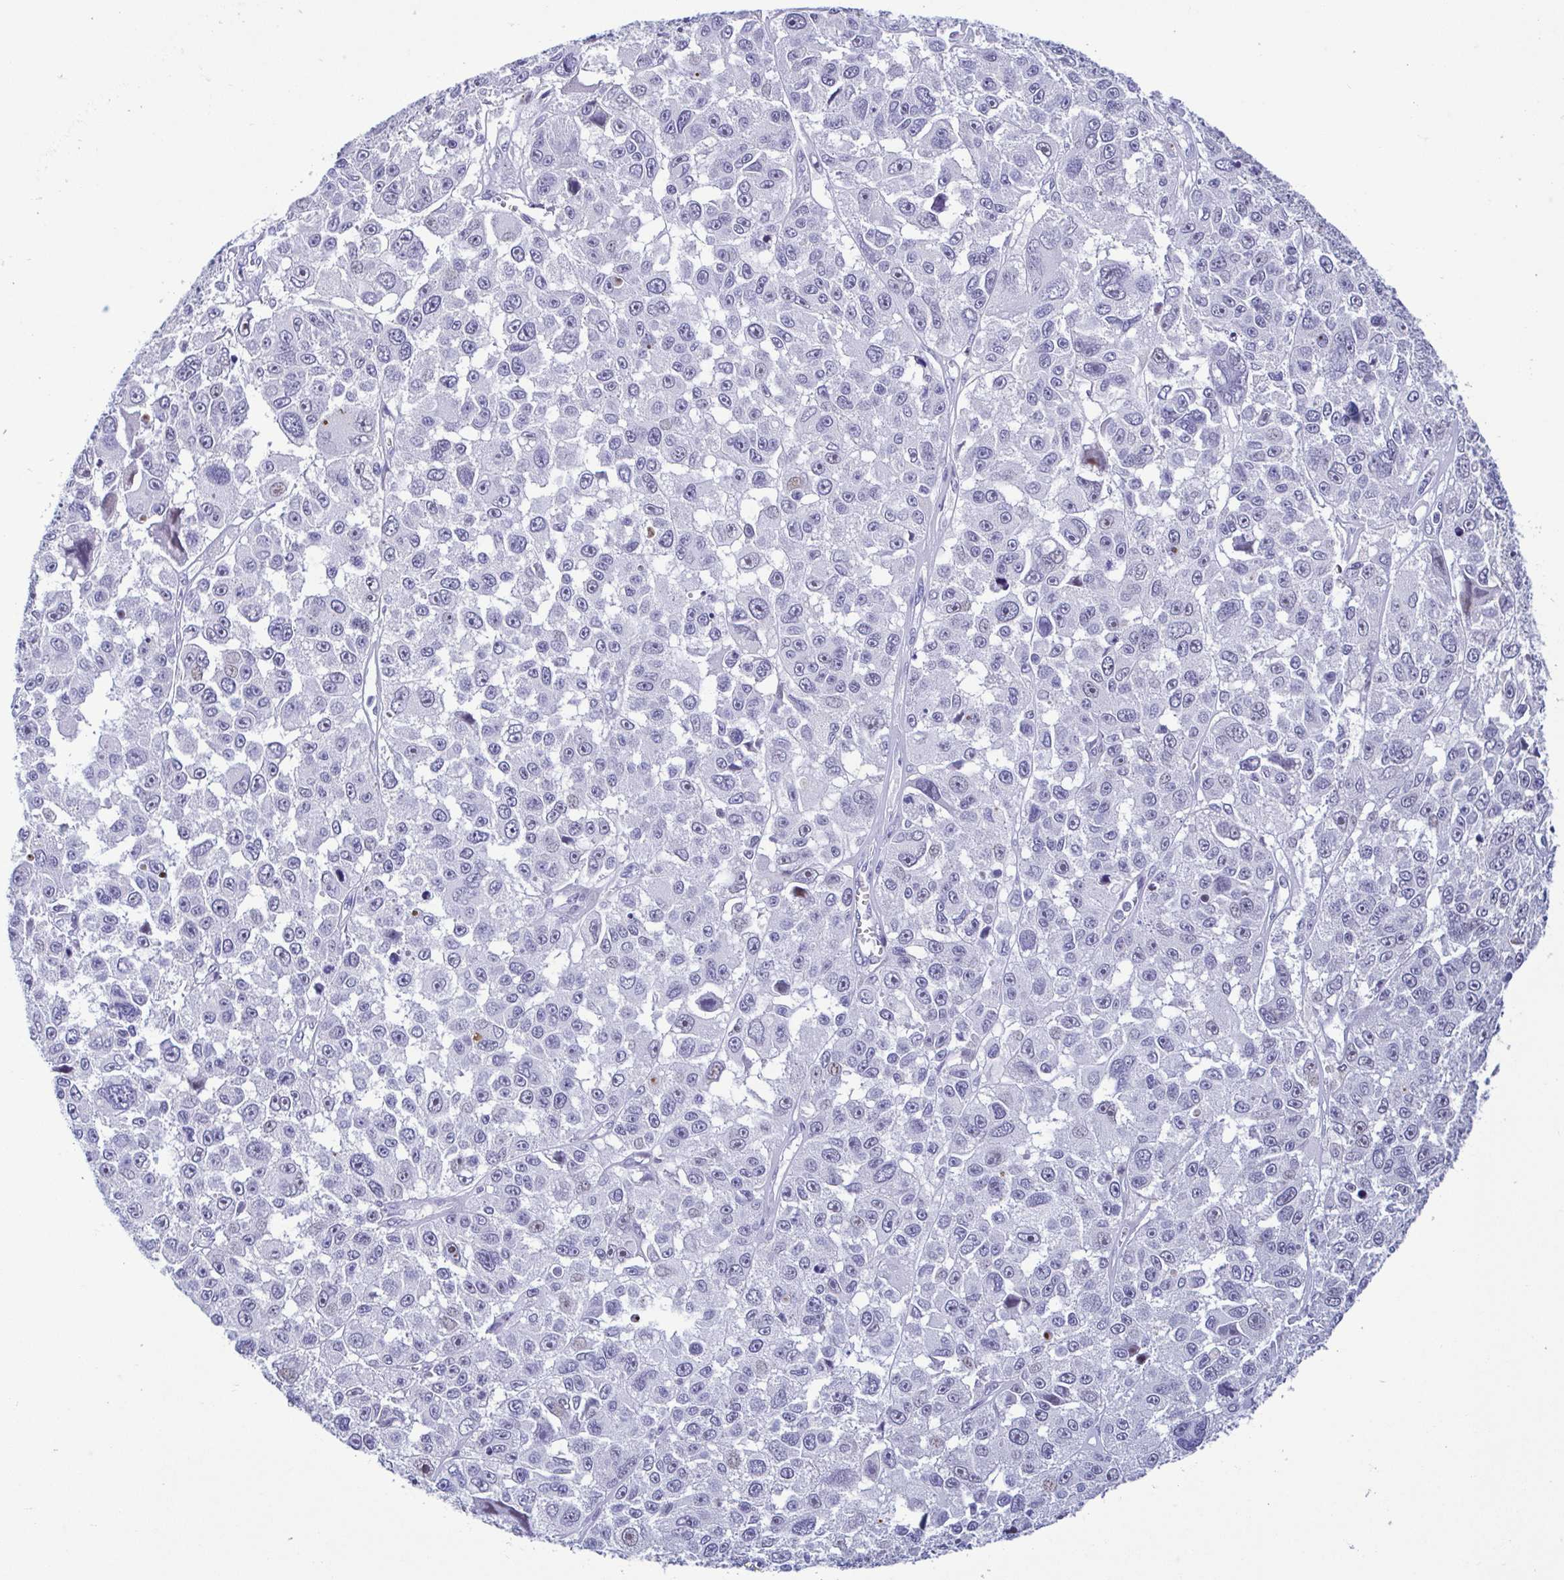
{"staining": {"intensity": "negative", "quantity": "none", "location": "none"}, "tissue": "melanoma", "cell_type": "Tumor cells", "image_type": "cancer", "snomed": [{"axis": "morphology", "description": "Malignant melanoma, NOS"}, {"axis": "topography", "description": "Skin"}], "caption": "Immunohistochemistry micrograph of human melanoma stained for a protein (brown), which reveals no positivity in tumor cells.", "gene": "PERM1", "patient": {"sex": "female", "age": 66}}